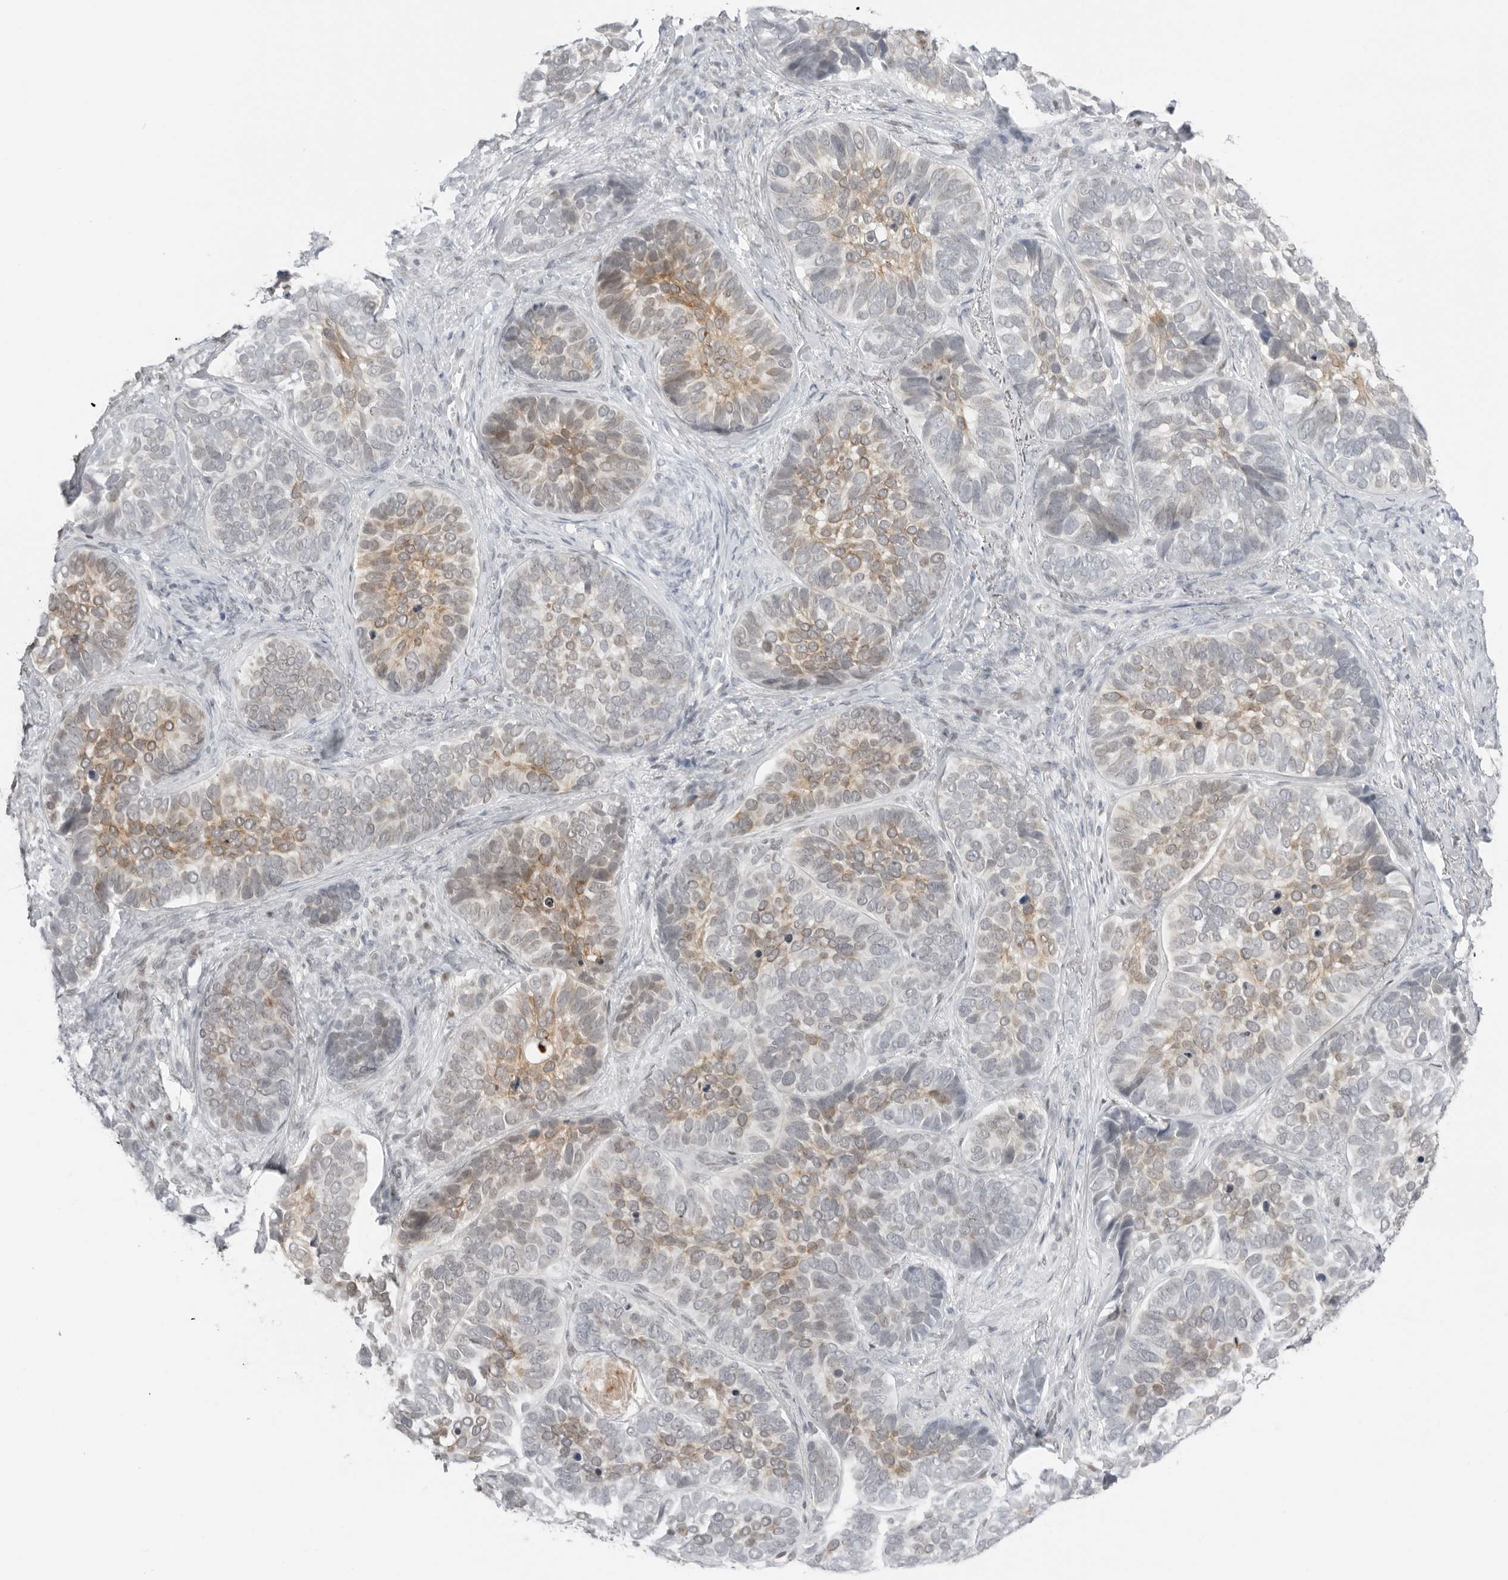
{"staining": {"intensity": "moderate", "quantity": "<25%", "location": "cytoplasmic/membranous"}, "tissue": "skin cancer", "cell_type": "Tumor cells", "image_type": "cancer", "snomed": [{"axis": "morphology", "description": "Basal cell carcinoma"}, {"axis": "topography", "description": "Skin"}], "caption": "Immunohistochemical staining of skin basal cell carcinoma exhibits low levels of moderate cytoplasmic/membranous staining in about <25% of tumor cells.", "gene": "RNF146", "patient": {"sex": "male", "age": 62}}